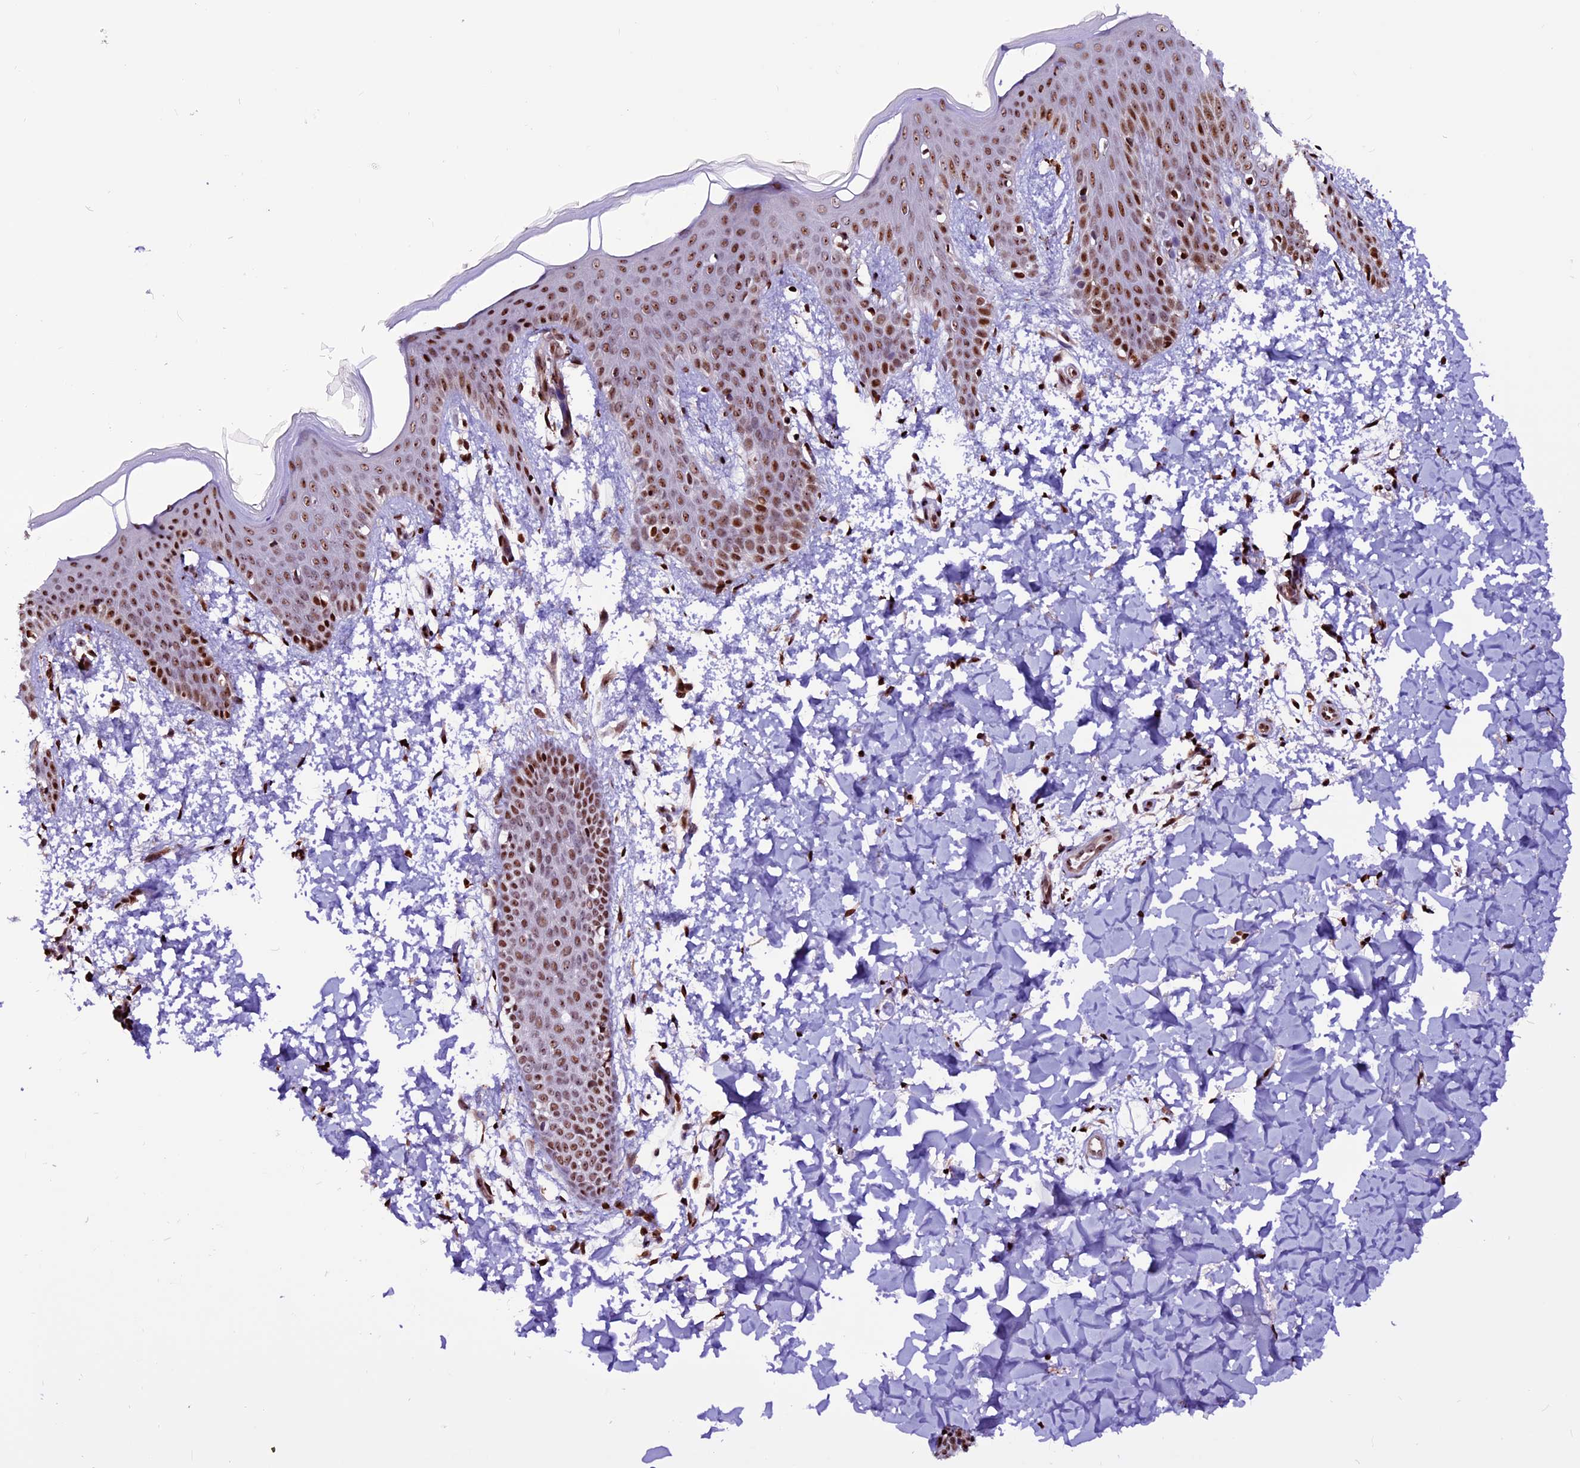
{"staining": {"intensity": "strong", "quantity": ">75%", "location": "nuclear"}, "tissue": "skin", "cell_type": "Fibroblasts", "image_type": "normal", "snomed": [{"axis": "morphology", "description": "Normal tissue, NOS"}, {"axis": "topography", "description": "Skin"}], "caption": "High-power microscopy captured an IHC photomicrograph of normal skin, revealing strong nuclear expression in approximately >75% of fibroblasts. Using DAB (brown) and hematoxylin (blue) stains, captured at high magnification using brightfield microscopy.", "gene": "RINL", "patient": {"sex": "male", "age": 36}}